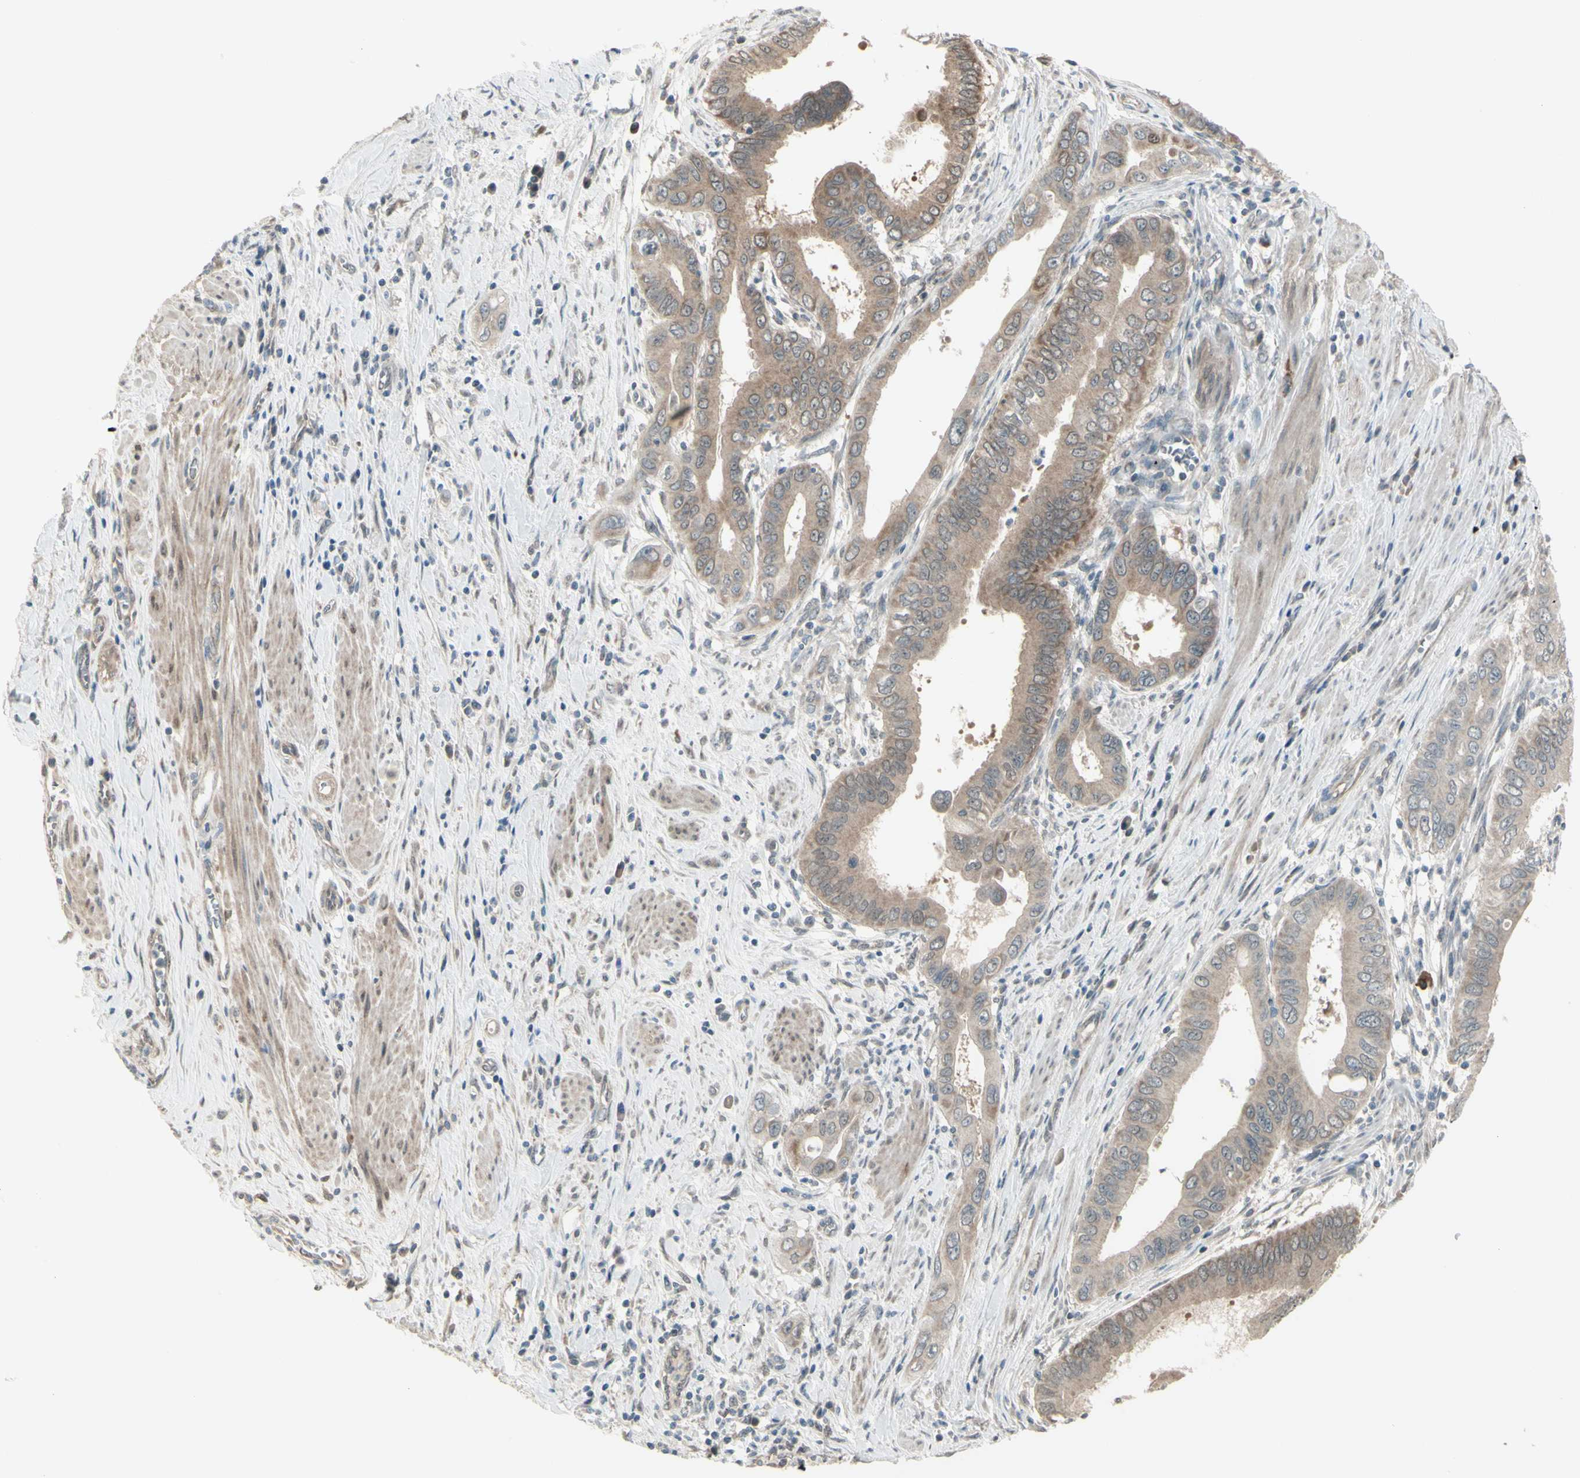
{"staining": {"intensity": "weak", "quantity": ">75%", "location": "cytoplasmic/membranous"}, "tissue": "pancreatic cancer", "cell_type": "Tumor cells", "image_type": "cancer", "snomed": [{"axis": "morphology", "description": "Normal tissue, NOS"}, {"axis": "topography", "description": "Lymph node"}], "caption": "This histopathology image displays IHC staining of human pancreatic cancer, with low weak cytoplasmic/membranous staining in about >75% of tumor cells.", "gene": "NAXD", "patient": {"sex": "male", "age": 50}}